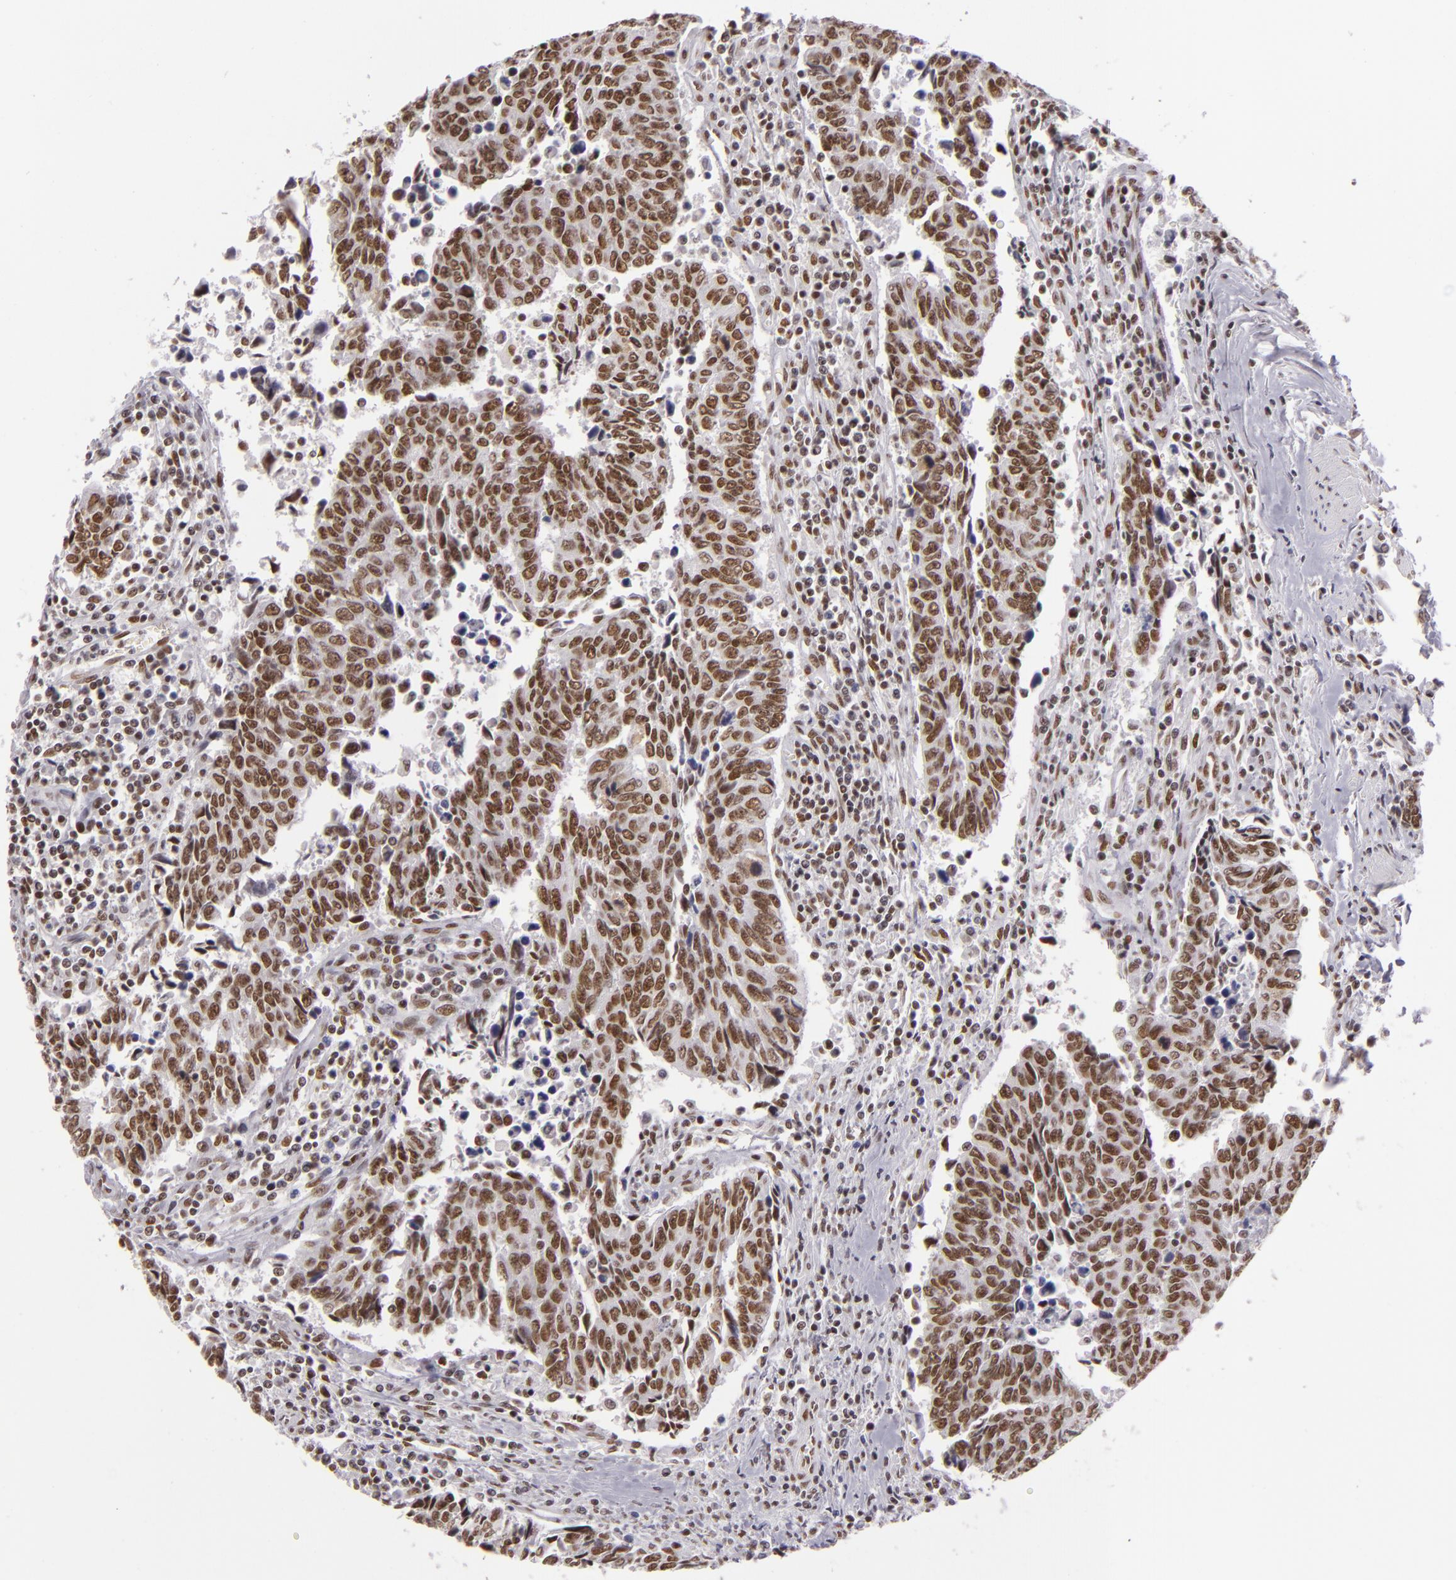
{"staining": {"intensity": "moderate", "quantity": ">75%", "location": "nuclear"}, "tissue": "urothelial cancer", "cell_type": "Tumor cells", "image_type": "cancer", "snomed": [{"axis": "morphology", "description": "Urothelial carcinoma, High grade"}, {"axis": "topography", "description": "Urinary bladder"}], "caption": "Immunohistochemical staining of high-grade urothelial carcinoma displays medium levels of moderate nuclear protein positivity in approximately >75% of tumor cells.", "gene": "BRD8", "patient": {"sex": "male", "age": 86}}